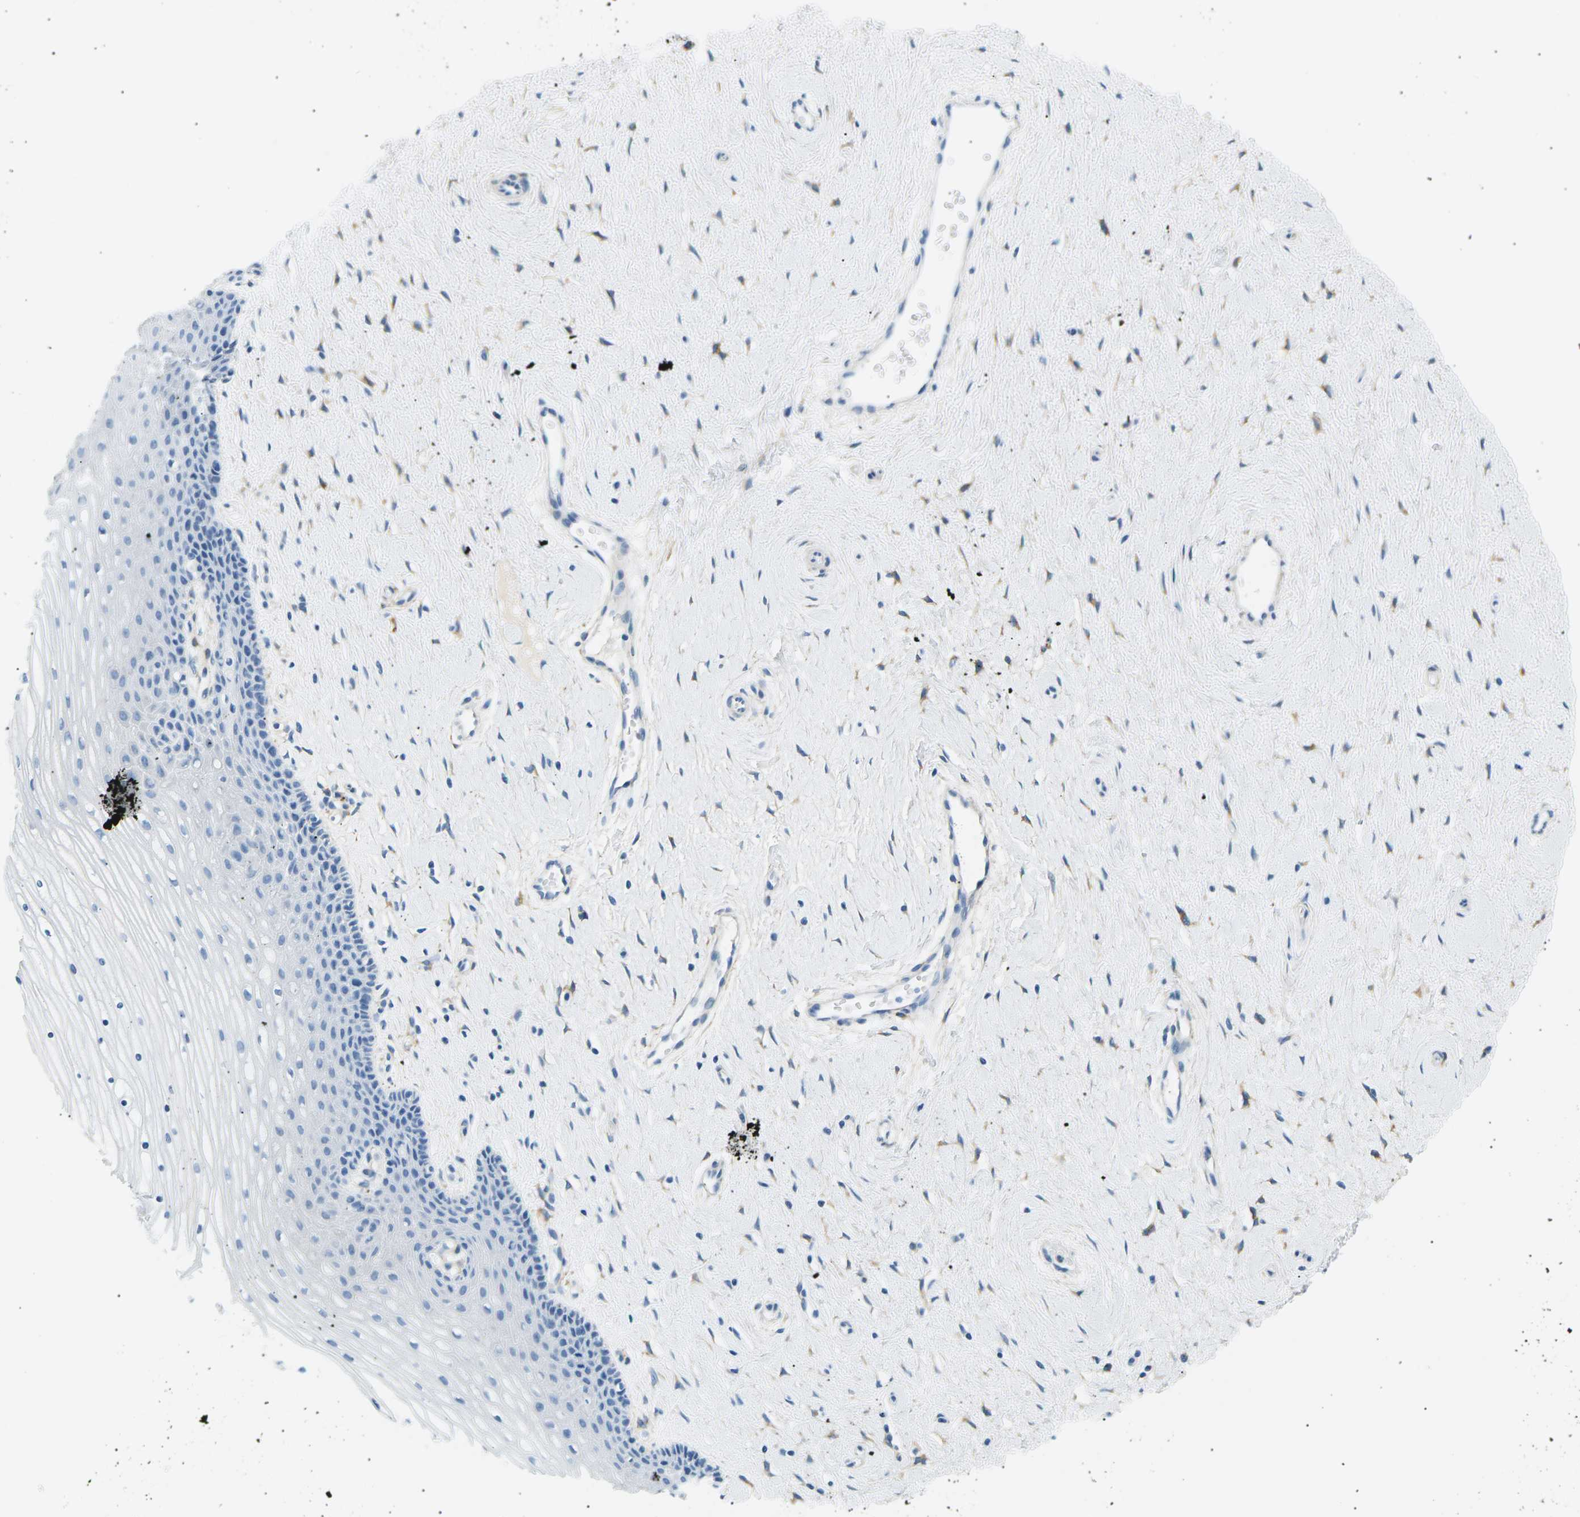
{"staining": {"intensity": "negative", "quantity": "none", "location": "none"}, "tissue": "cervix", "cell_type": "Squamous epithelial cells", "image_type": "normal", "snomed": [{"axis": "morphology", "description": "Normal tissue, NOS"}, {"axis": "topography", "description": "Cervix"}], "caption": "Squamous epithelial cells are negative for brown protein staining in normal cervix.", "gene": "SEPTIN5", "patient": {"sex": "female", "age": 39}}